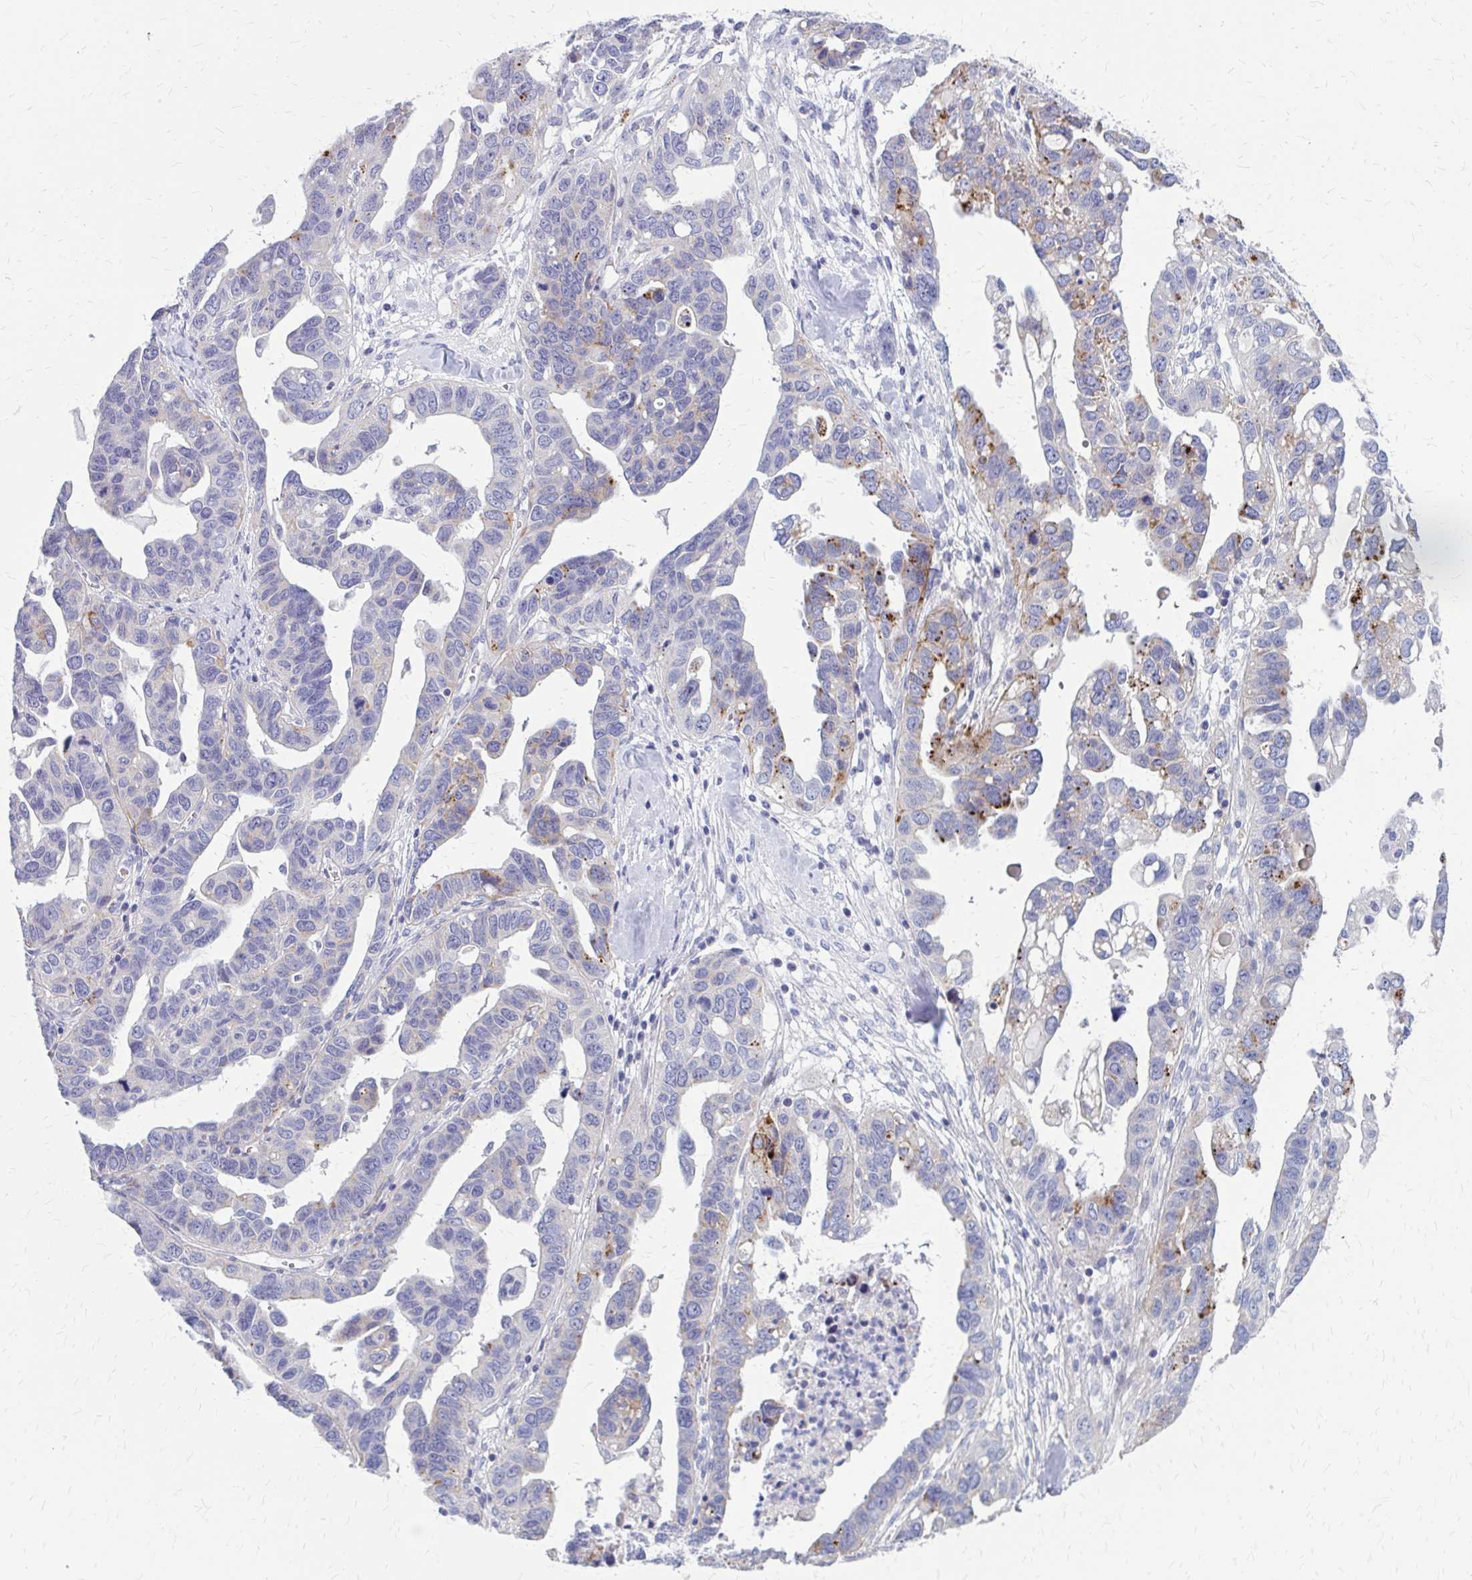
{"staining": {"intensity": "moderate", "quantity": "<25%", "location": "cytoplasmic/membranous"}, "tissue": "ovarian cancer", "cell_type": "Tumor cells", "image_type": "cancer", "snomed": [{"axis": "morphology", "description": "Cystadenocarcinoma, serous, NOS"}, {"axis": "topography", "description": "Ovary"}], "caption": "A micrograph showing moderate cytoplasmic/membranous expression in about <25% of tumor cells in ovarian cancer (serous cystadenocarcinoma), as visualized by brown immunohistochemical staining.", "gene": "GLYATL2", "patient": {"sex": "female", "age": 69}}